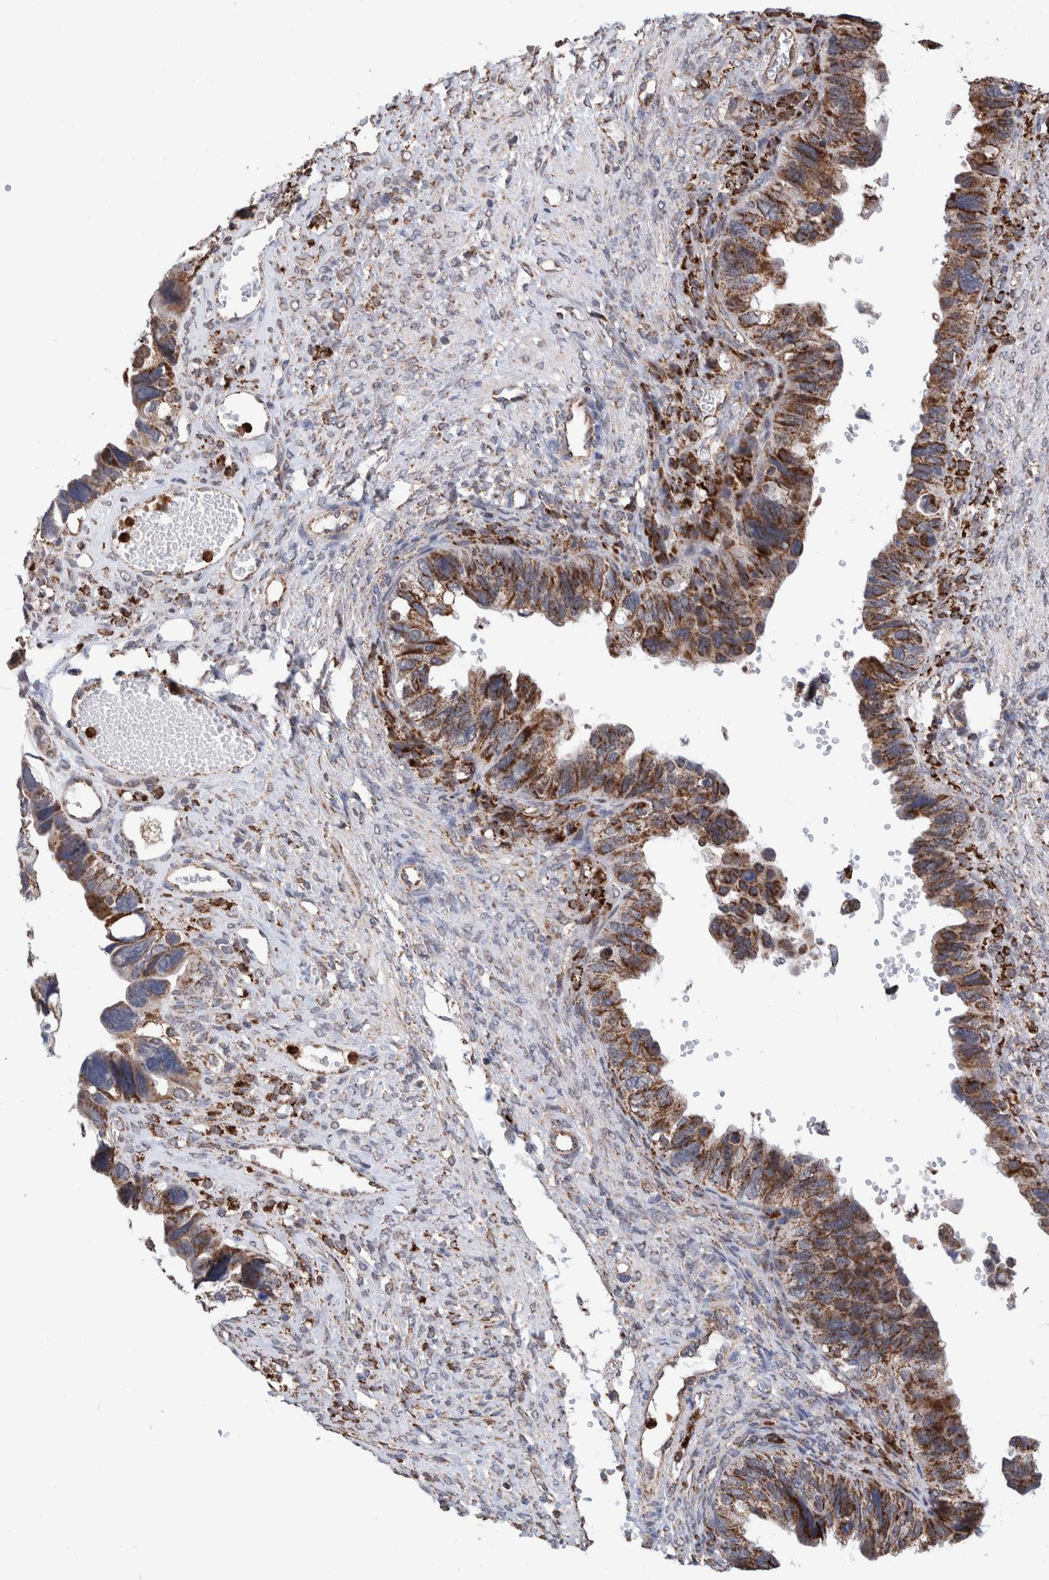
{"staining": {"intensity": "moderate", "quantity": ">75%", "location": "cytoplasmic/membranous"}, "tissue": "ovarian cancer", "cell_type": "Tumor cells", "image_type": "cancer", "snomed": [{"axis": "morphology", "description": "Cystadenocarcinoma, serous, NOS"}, {"axis": "topography", "description": "Ovary"}], "caption": "Moderate cytoplasmic/membranous protein expression is appreciated in about >75% of tumor cells in ovarian cancer (serous cystadenocarcinoma). The protein is stained brown, and the nuclei are stained in blue (DAB IHC with brightfield microscopy, high magnification).", "gene": "DECR1", "patient": {"sex": "female", "age": 79}}